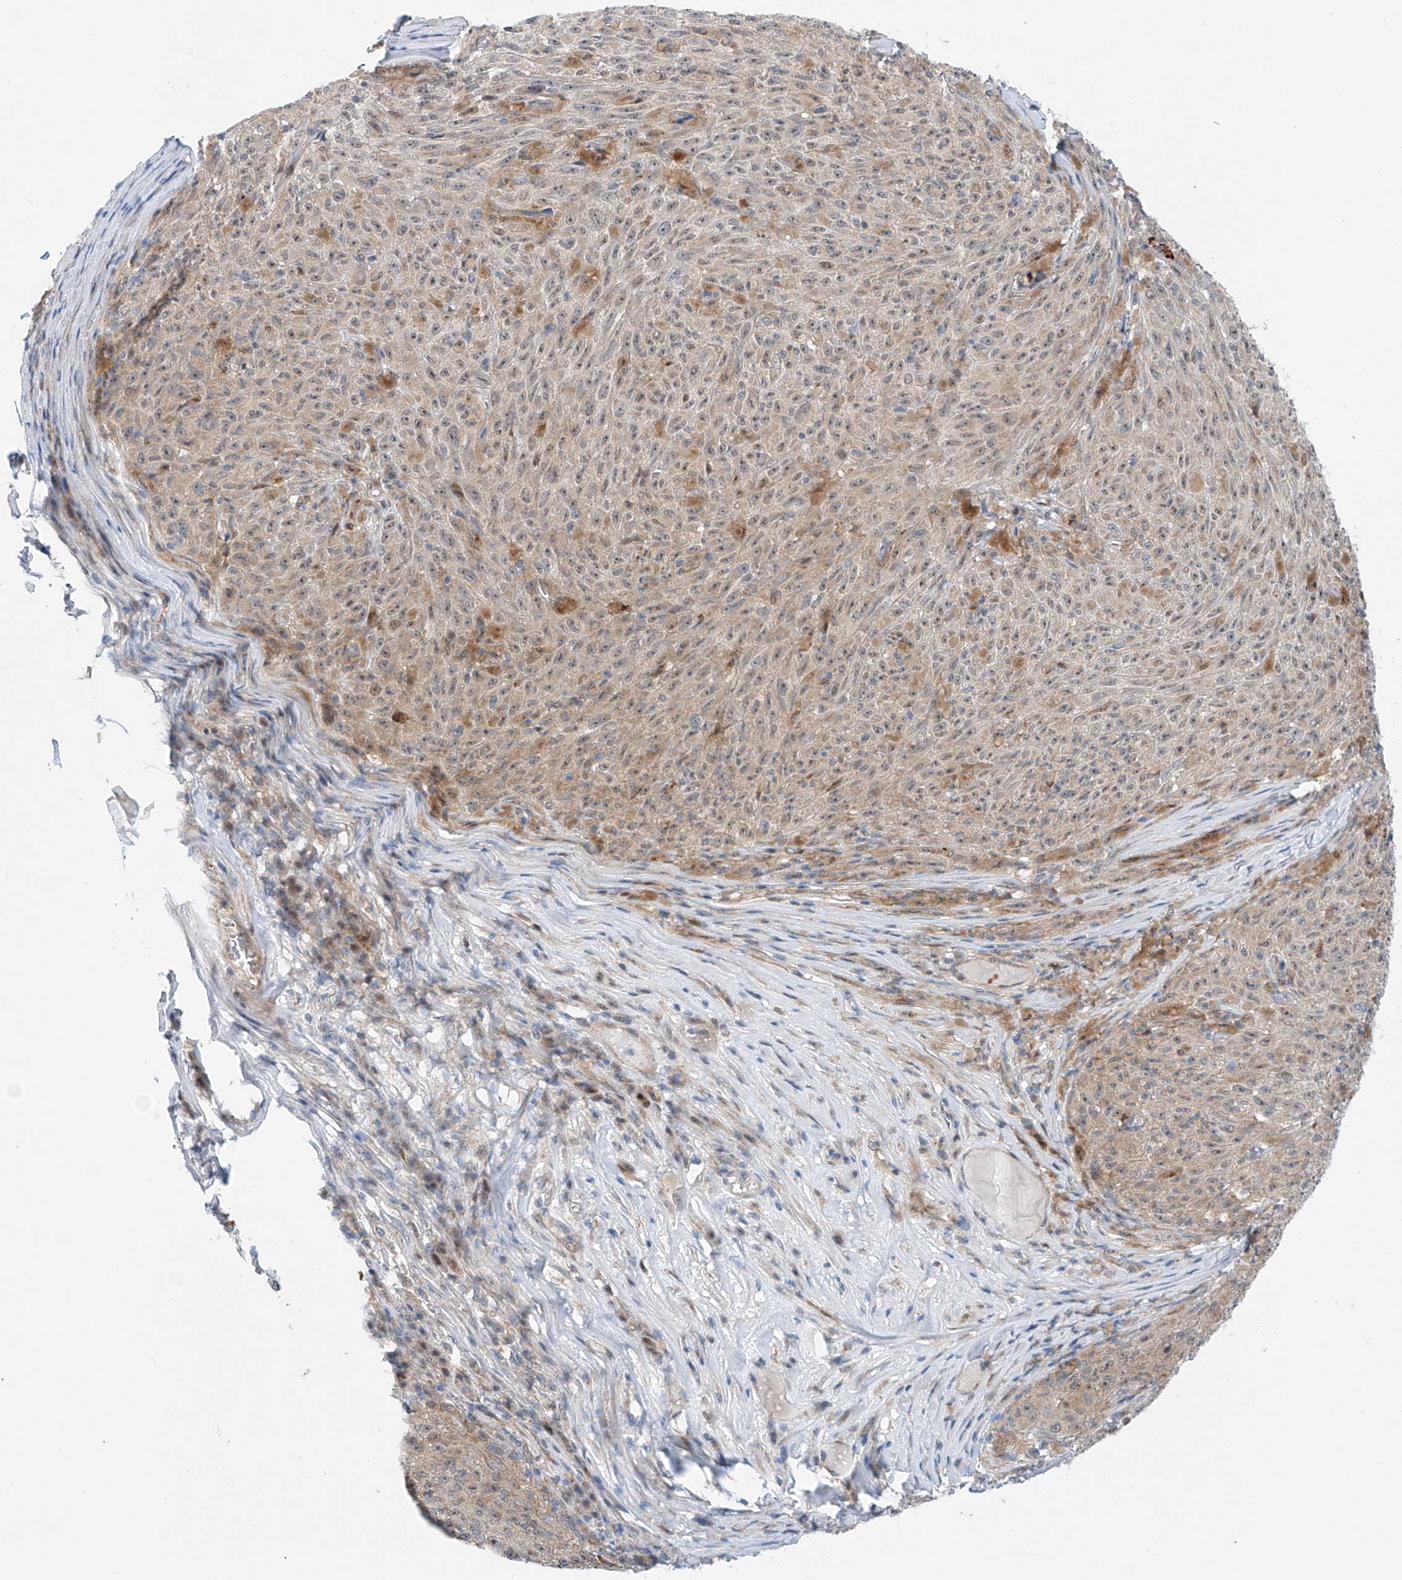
{"staining": {"intensity": "weak", "quantity": "25%-75%", "location": "nuclear"}, "tissue": "melanoma", "cell_type": "Tumor cells", "image_type": "cancer", "snomed": [{"axis": "morphology", "description": "Malignant melanoma, NOS"}, {"axis": "topography", "description": "Skin"}], "caption": "Immunohistochemical staining of human malignant melanoma shows low levels of weak nuclear protein staining in about 25%-75% of tumor cells.", "gene": "CLDND1", "patient": {"sex": "female", "age": 82}}